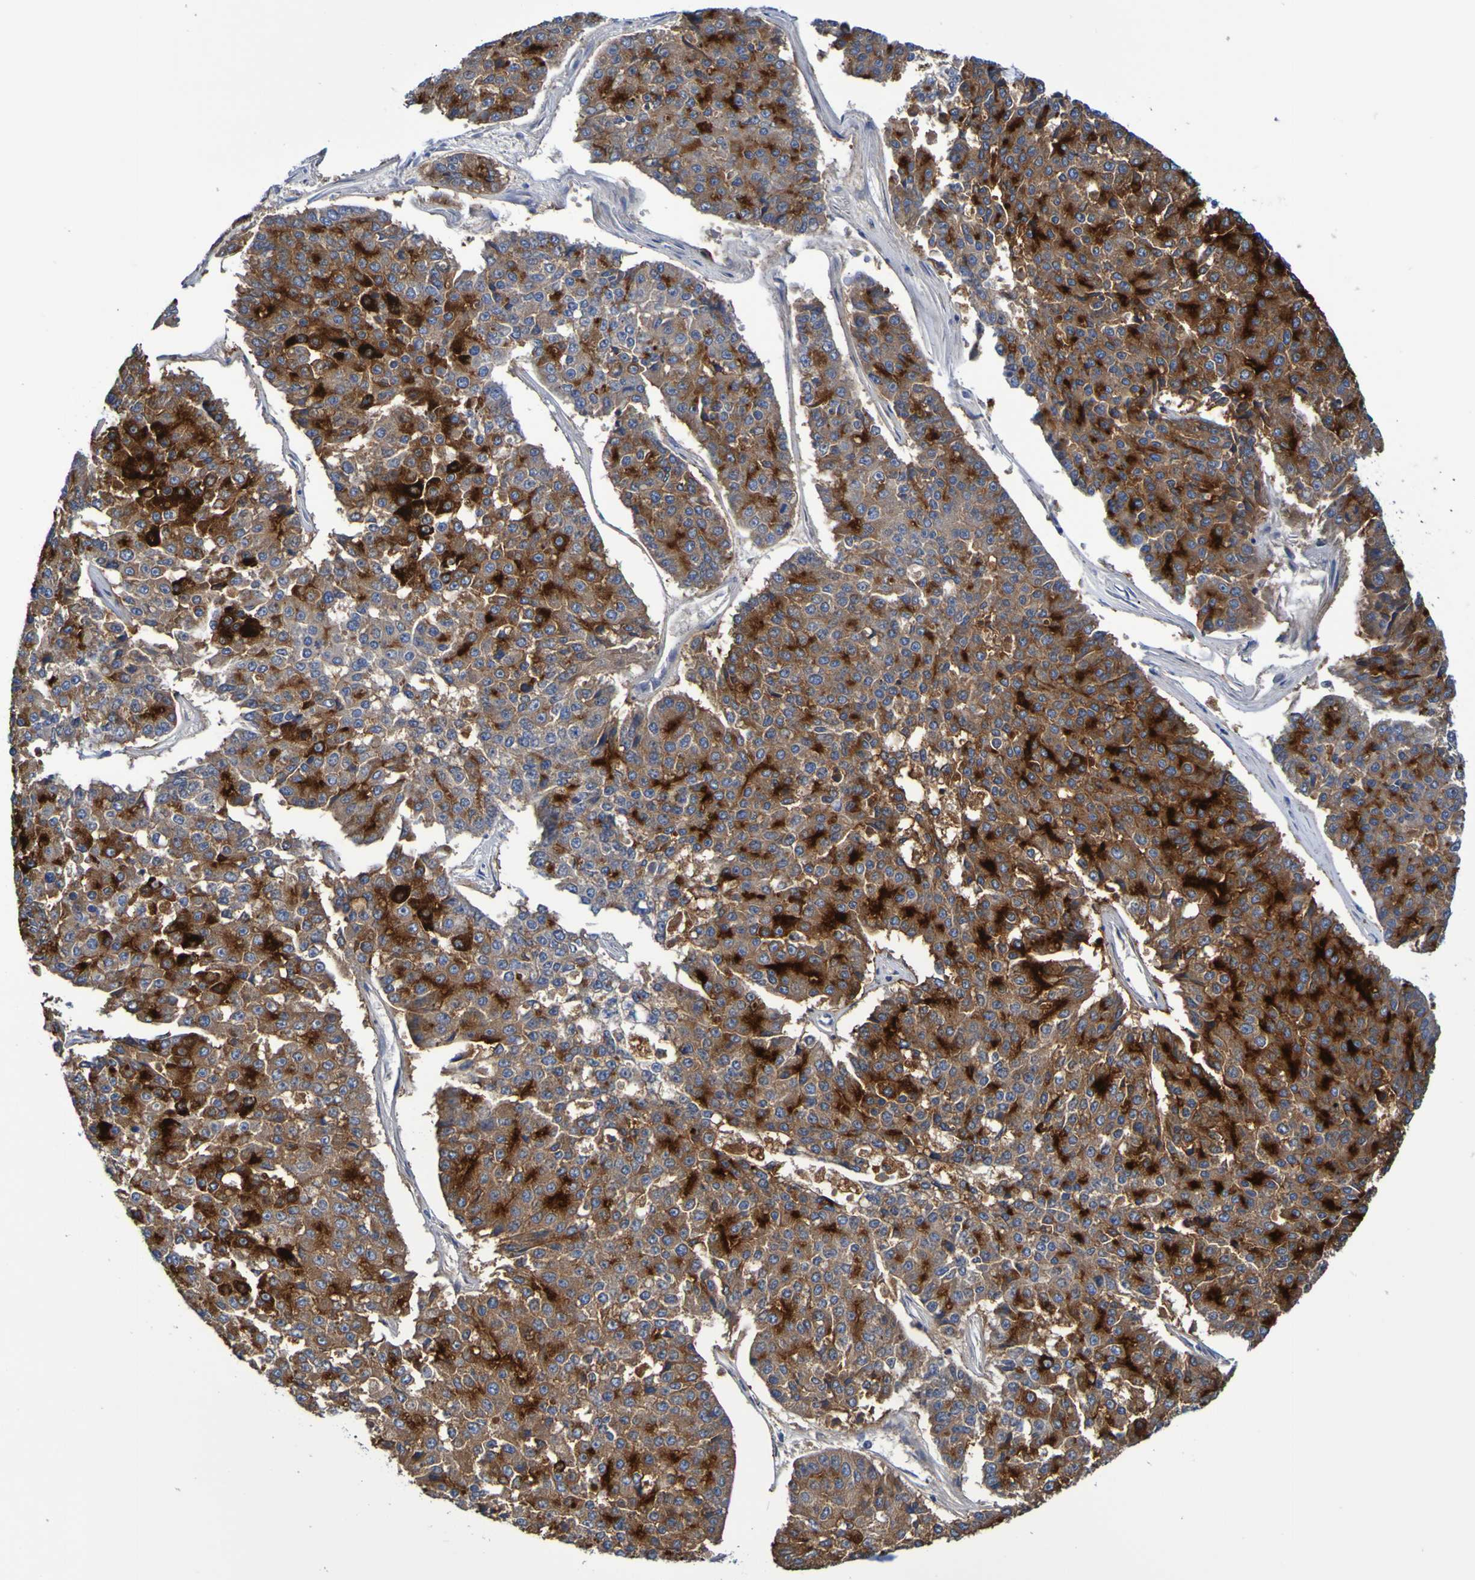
{"staining": {"intensity": "strong", "quantity": ">75%", "location": "cytoplasmic/membranous"}, "tissue": "pancreatic cancer", "cell_type": "Tumor cells", "image_type": "cancer", "snomed": [{"axis": "morphology", "description": "Adenocarcinoma, NOS"}, {"axis": "topography", "description": "Pancreas"}], "caption": "A brown stain shows strong cytoplasmic/membranous expression of a protein in pancreatic cancer (adenocarcinoma) tumor cells.", "gene": "DPEP1", "patient": {"sex": "male", "age": 50}}